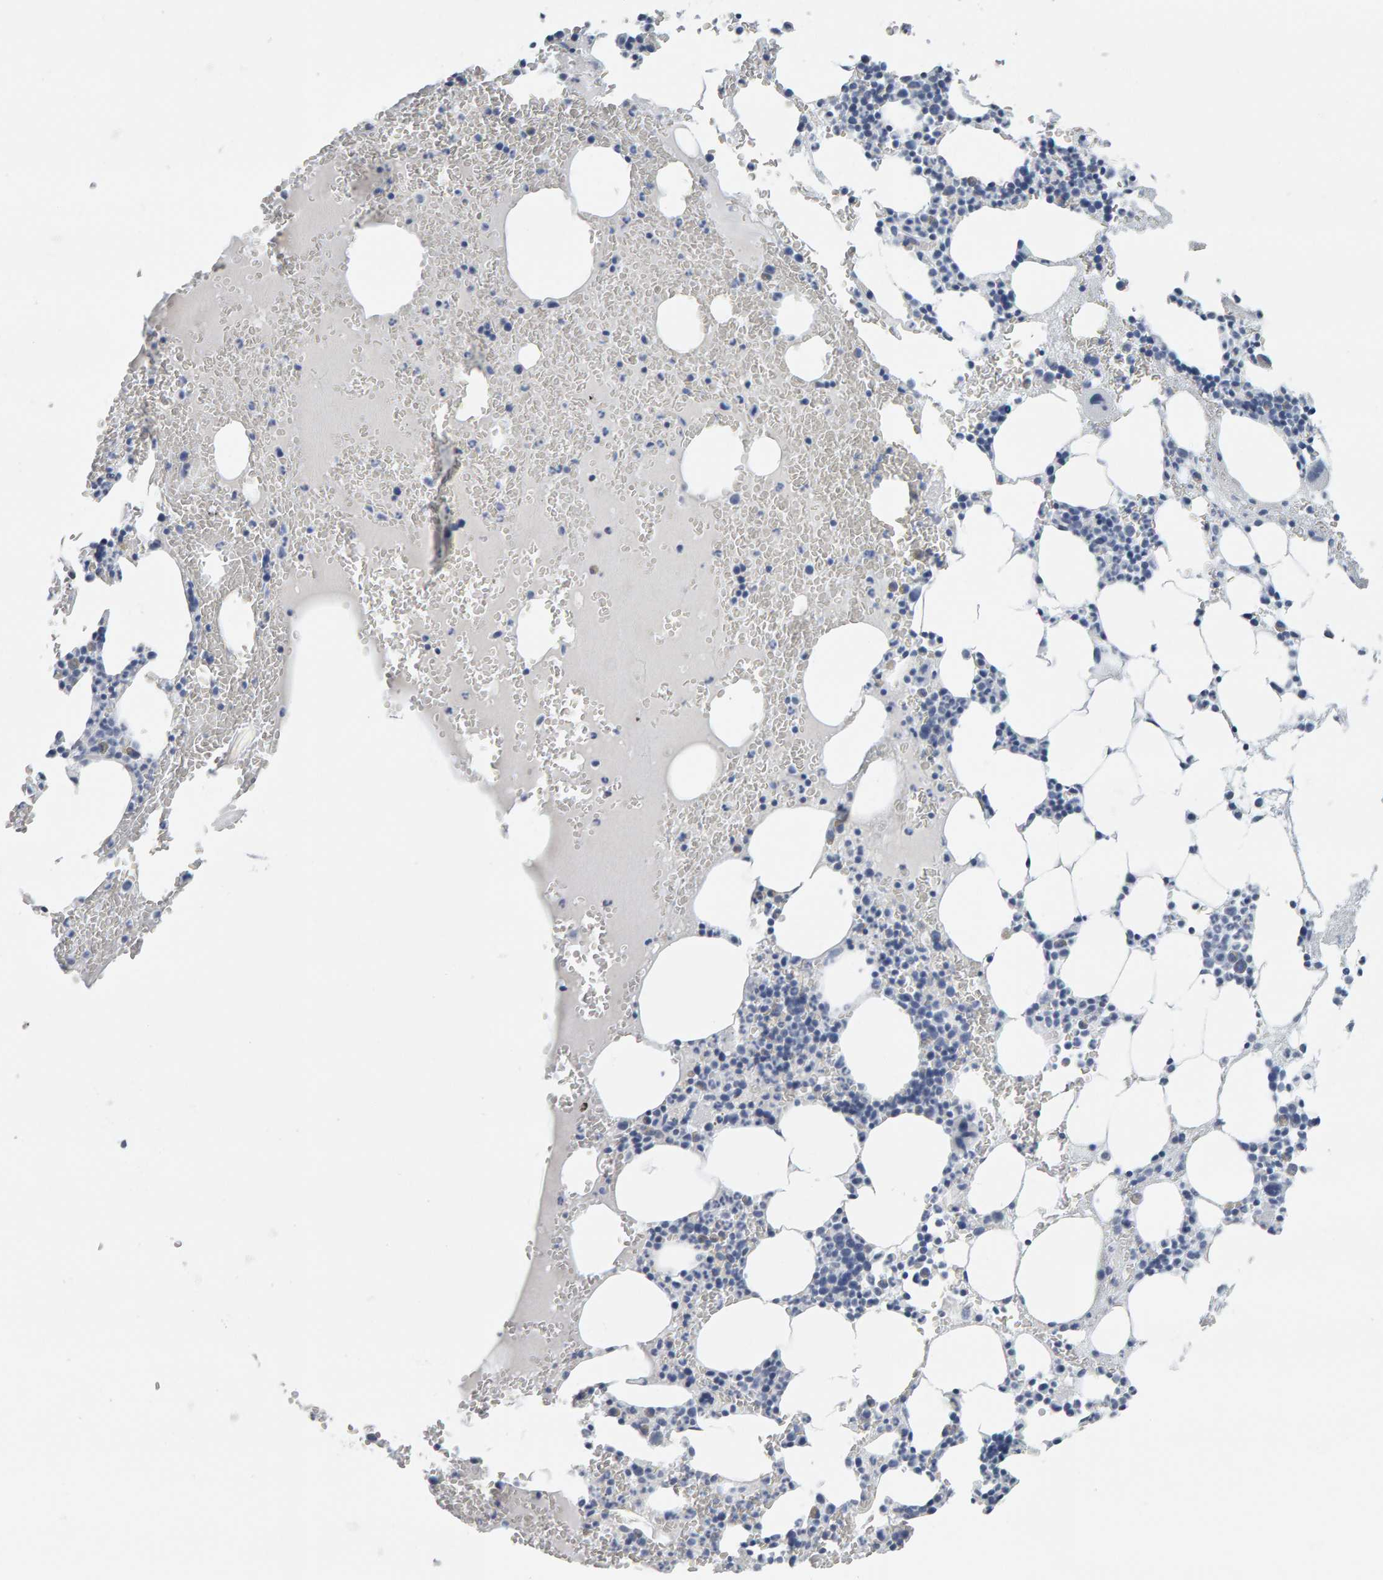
{"staining": {"intensity": "negative", "quantity": "none", "location": "none"}, "tissue": "bone marrow", "cell_type": "Hematopoietic cells", "image_type": "normal", "snomed": [{"axis": "morphology", "description": "Normal tissue, NOS"}, {"axis": "morphology", "description": "Inflammation, NOS"}, {"axis": "topography", "description": "Bone marrow"}], "caption": "This is an immunohistochemistry (IHC) image of benign human bone marrow. There is no staining in hematopoietic cells.", "gene": "SPACA3", "patient": {"sex": "female", "age": 67}}